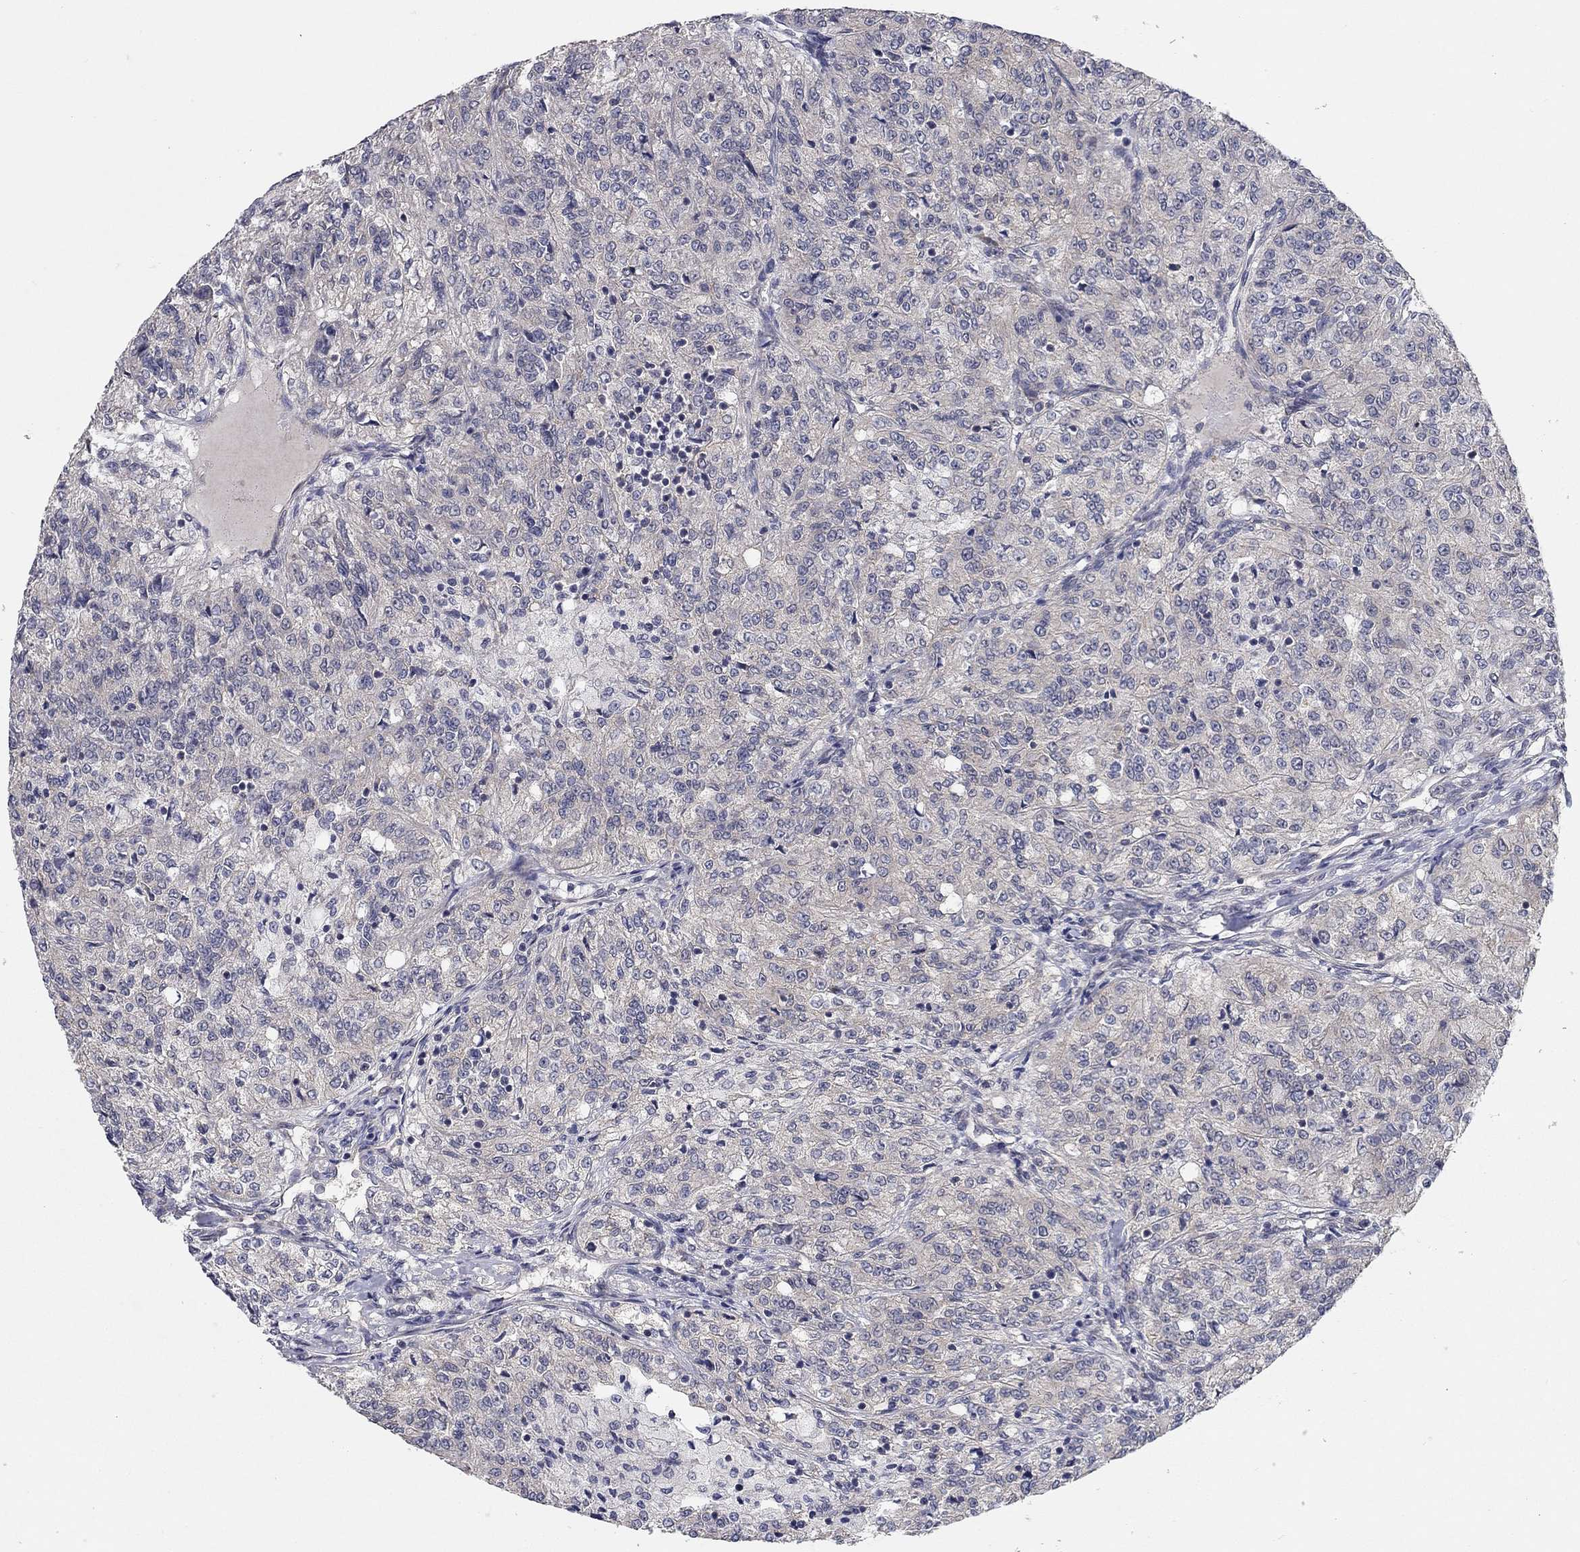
{"staining": {"intensity": "weak", "quantity": "<25%", "location": "cytoplasmic/membranous"}, "tissue": "renal cancer", "cell_type": "Tumor cells", "image_type": "cancer", "snomed": [{"axis": "morphology", "description": "Adenocarcinoma, NOS"}, {"axis": "topography", "description": "Kidney"}], "caption": "A high-resolution image shows immunohistochemistry (IHC) staining of renal cancer, which shows no significant staining in tumor cells.", "gene": "WASF3", "patient": {"sex": "female", "age": 63}}